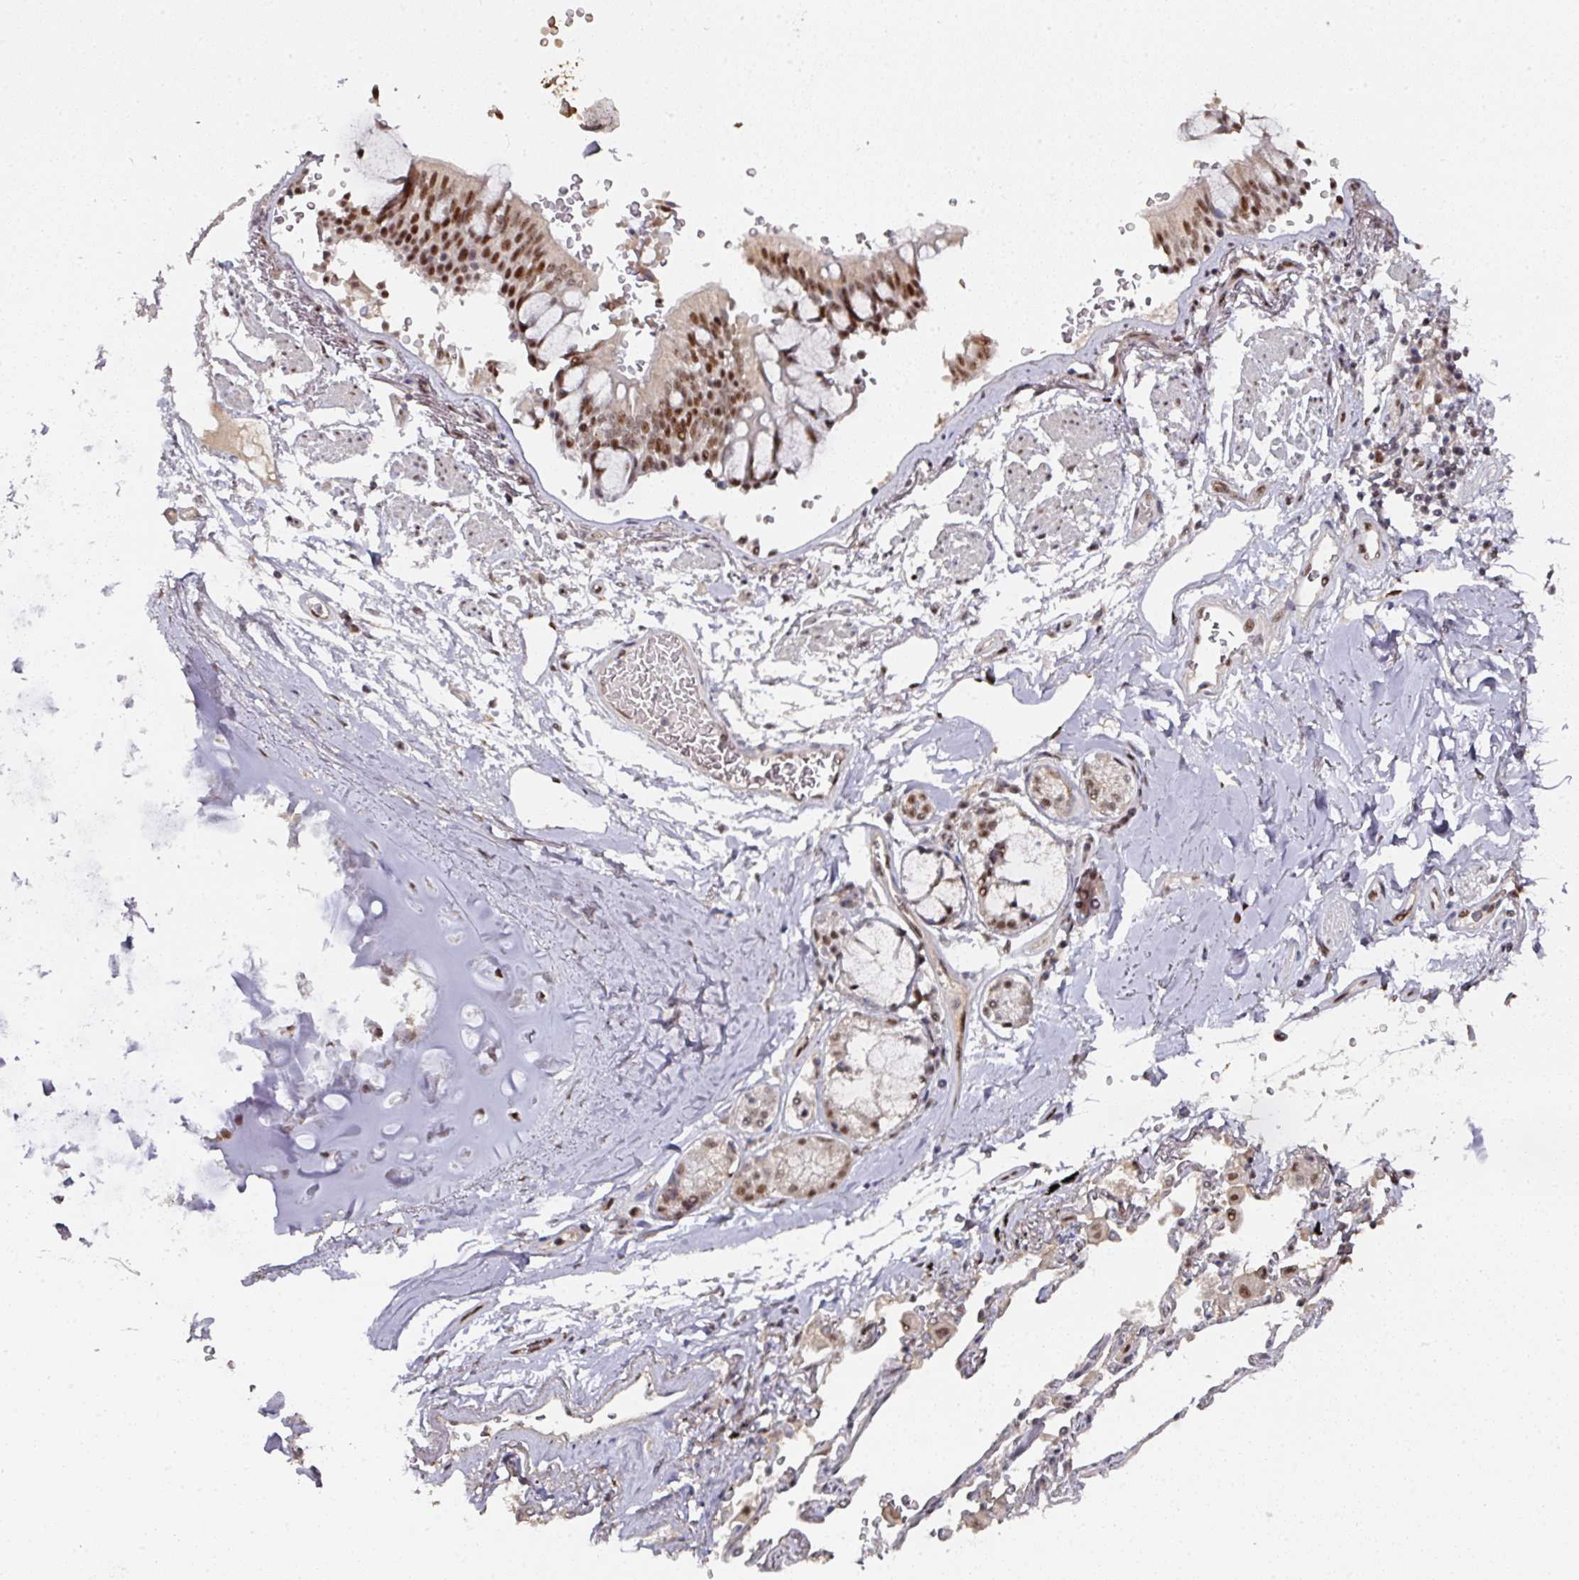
{"staining": {"intensity": "strong", "quantity": ">75%", "location": "nuclear"}, "tissue": "bronchus", "cell_type": "Respiratory epithelial cells", "image_type": "normal", "snomed": [{"axis": "morphology", "description": "Normal tissue, NOS"}, {"axis": "topography", "description": "Bronchus"}], "caption": "Protein positivity by IHC demonstrates strong nuclear expression in about >75% of respiratory epithelial cells in normal bronchus. (IHC, brightfield microscopy, high magnification).", "gene": "ENSG00000289690", "patient": {"sex": "male", "age": 70}}